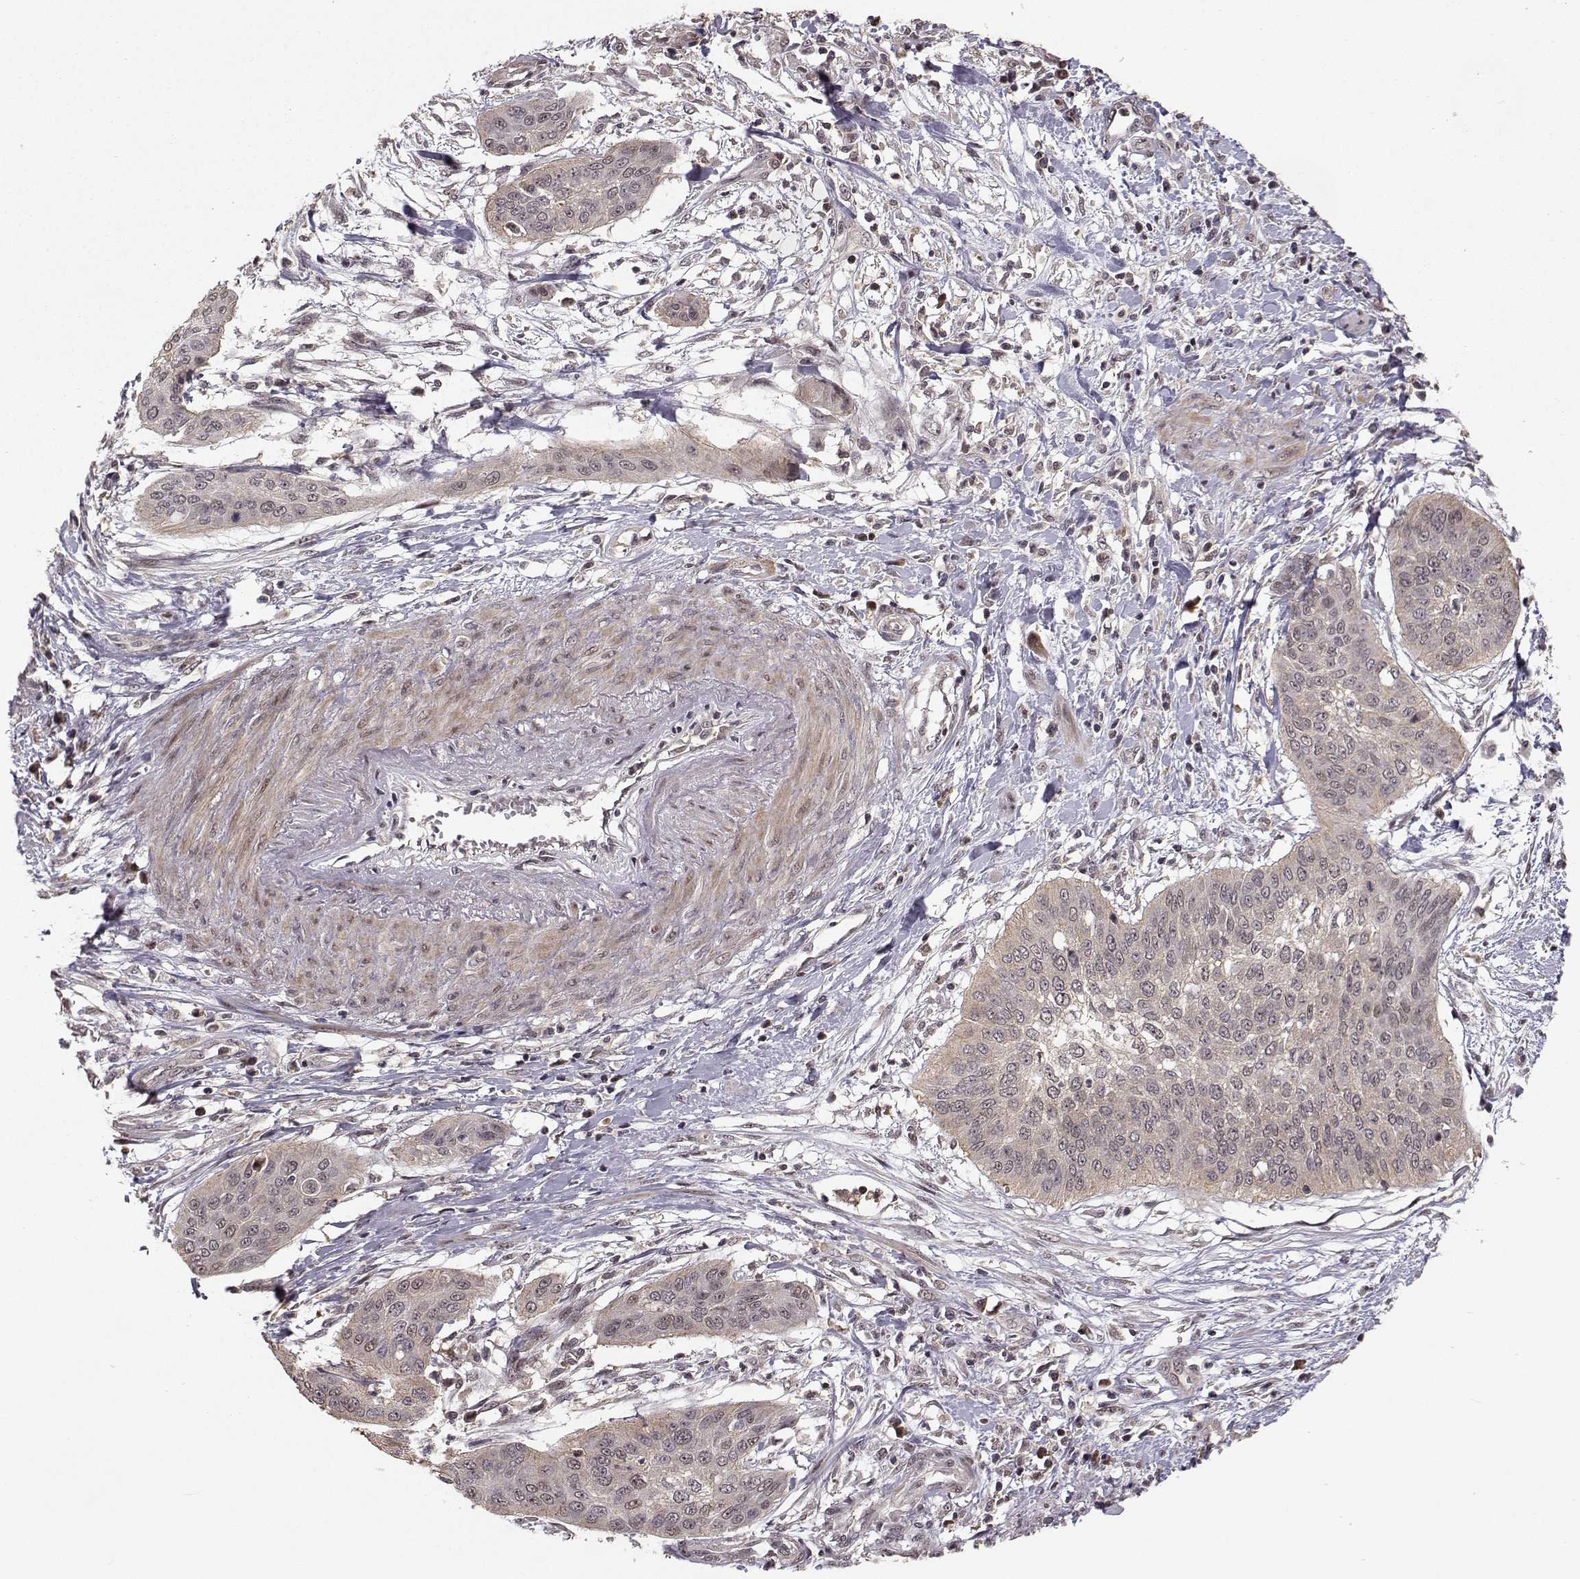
{"staining": {"intensity": "negative", "quantity": "none", "location": "none"}, "tissue": "cervical cancer", "cell_type": "Tumor cells", "image_type": "cancer", "snomed": [{"axis": "morphology", "description": "Squamous cell carcinoma, NOS"}, {"axis": "topography", "description": "Cervix"}], "caption": "The image exhibits no staining of tumor cells in cervical cancer.", "gene": "PLEKHG3", "patient": {"sex": "female", "age": 39}}